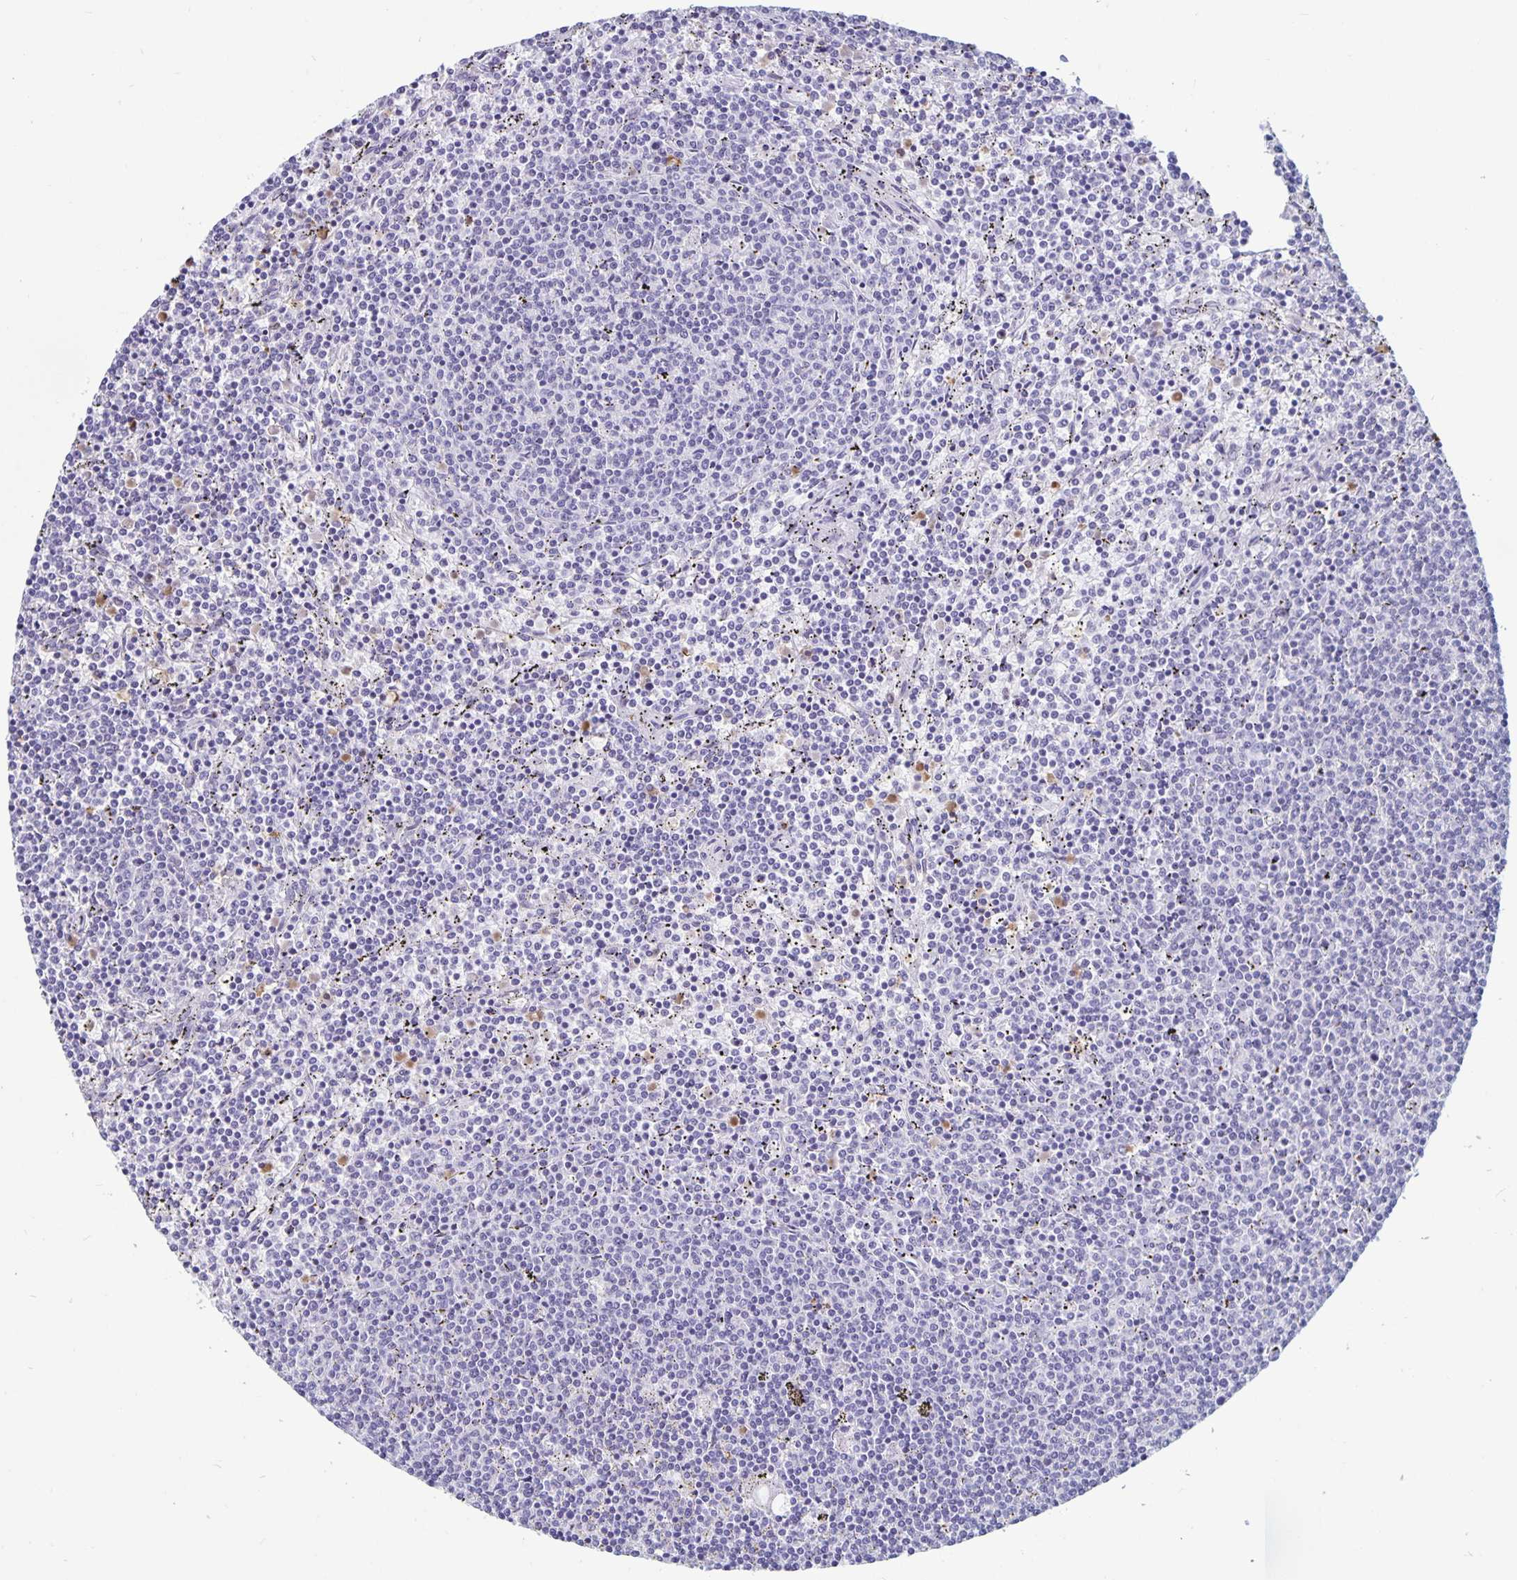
{"staining": {"intensity": "negative", "quantity": "none", "location": "none"}, "tissue": "lymphoma", "cell_type": "Tumor cells", "image_type": "cancer", "snomed": [{"axis": "morphology", "description": "Malignant lymphoma, non-Hodgkin's type, Low grade"}, {"axis": "topography", "description": "Spleen"}], "caption": "Immunohistochemistry (IHC) image of human lymphoma stained for a protein (brown), which displays no positivity in tumor cells.", "gene": "PLCB3", "patient": {"sex": "female", "age": 50}}